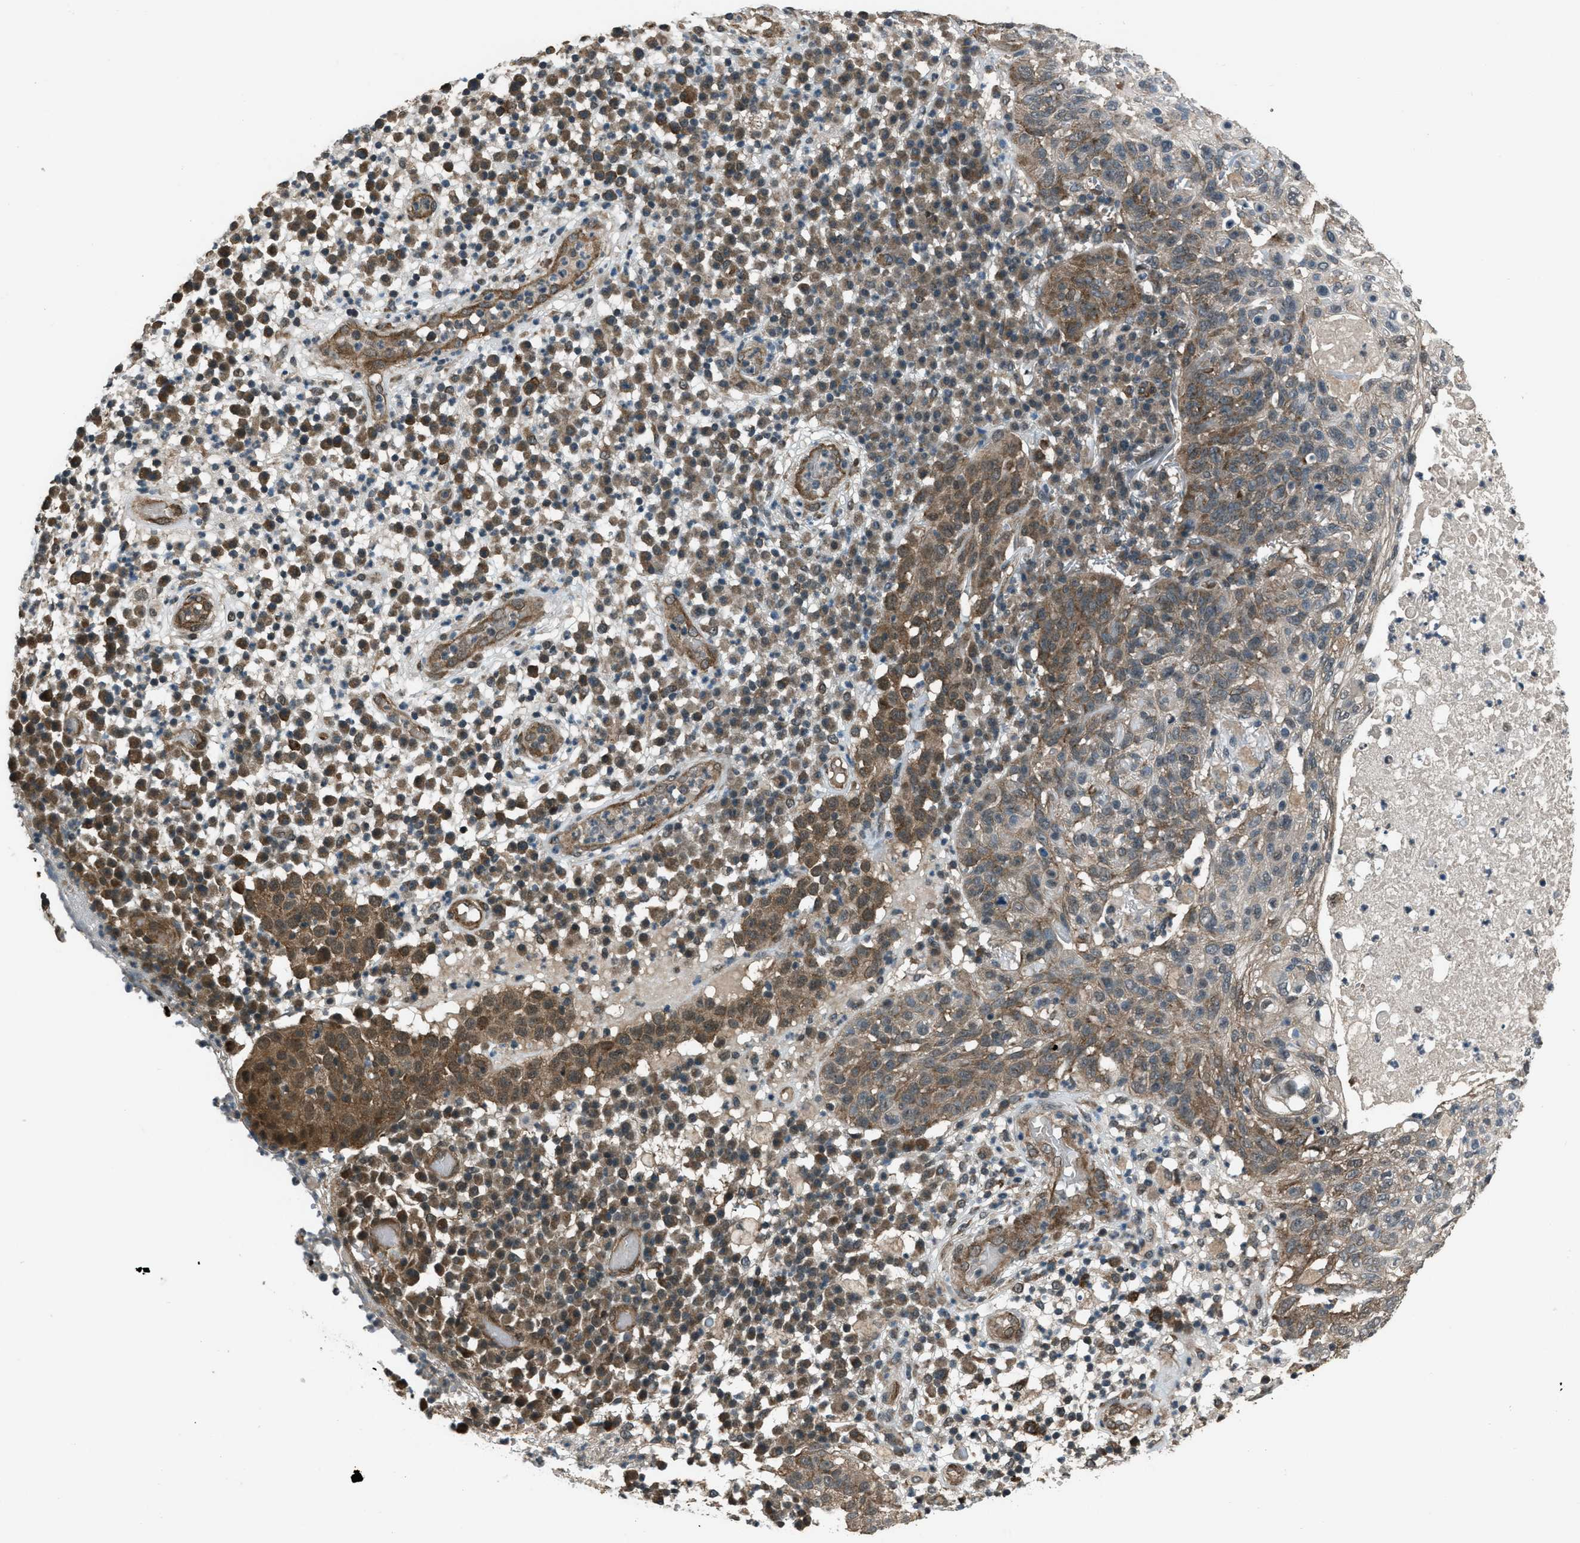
{"staining": {"intensity": "weak", "quantity": ">75%", "location": "cytoplasmic/membranous"}, "tissue": "skin cancer", "cell_type": "Tumor cells", "image_type": "cancer", "snomed": [{"axis": "morphology", "description": "Squamous cell carcinoma in situ, NOS"}, {"axis": "morphology", "description": "Squamous cell carcinoma, NOS"}, {"axis": "topography", "description": "Skin"}], "caption": "This histopathology image demonstrates skin cancer (squamous cell carcinoma in situ) stained with immunohistochemistry (IHC) to label a protein in brown. The cytoplasmic/membranous of tumor cells show weak positivity for the protein. Nuclei are counter-stained blue.", "gene": "ASAP2", "patient": {"sex": "male", "age": 93}}